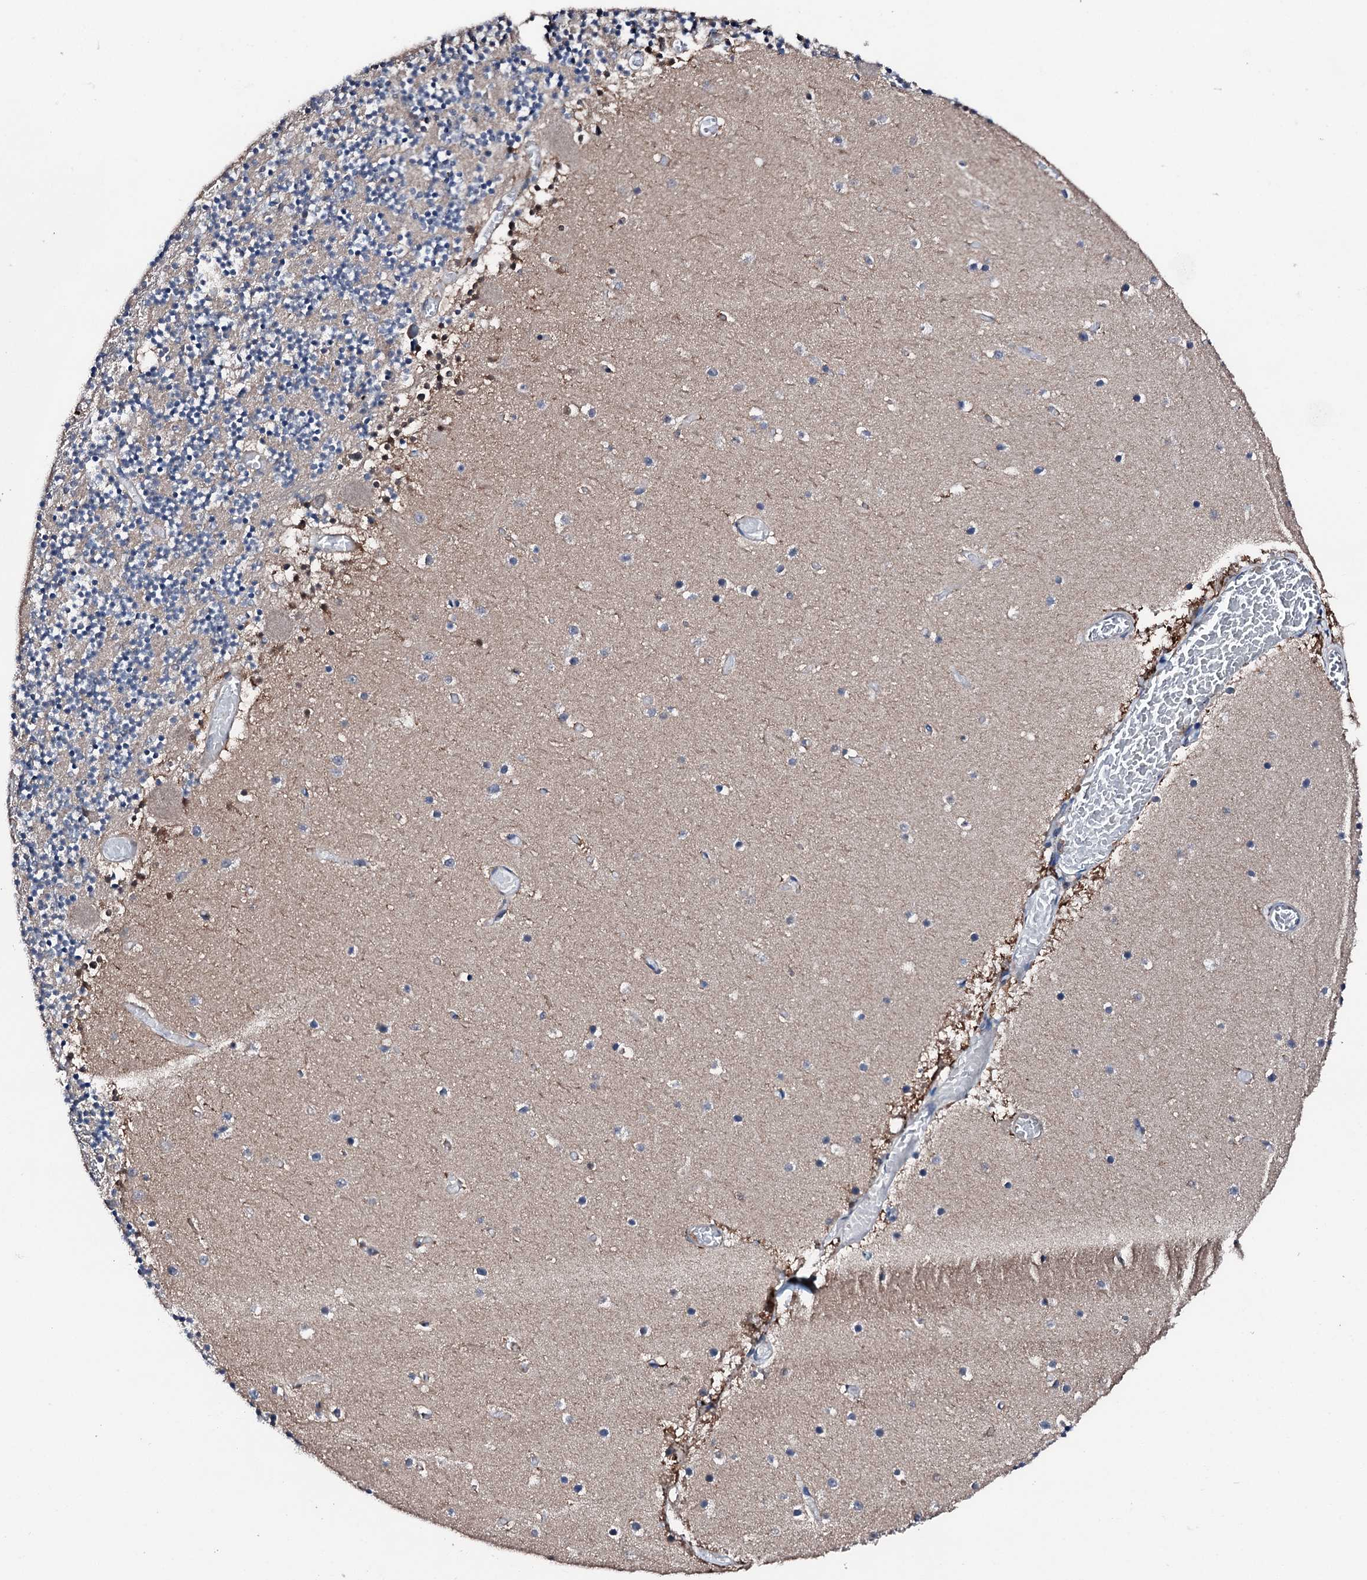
{"staining": {"intensity": "negative", "quantity": "none", "location": "none"}, "tissue": "cerebellum", "cell_type": "Cells in granular layer", "image_type": "normal", "snomed": [{"axis": "morphology", "description": "Normal tissue, NOS"}, {"axis": "topography", "description": "Cerebellum"}], "caption": "This is an immunohistochemistry histopathology image of benign cerebellum. There is no positivity in cells in granular layer.", "gene": "FGD4", "patient": {"sex": "female", "age": 28}}